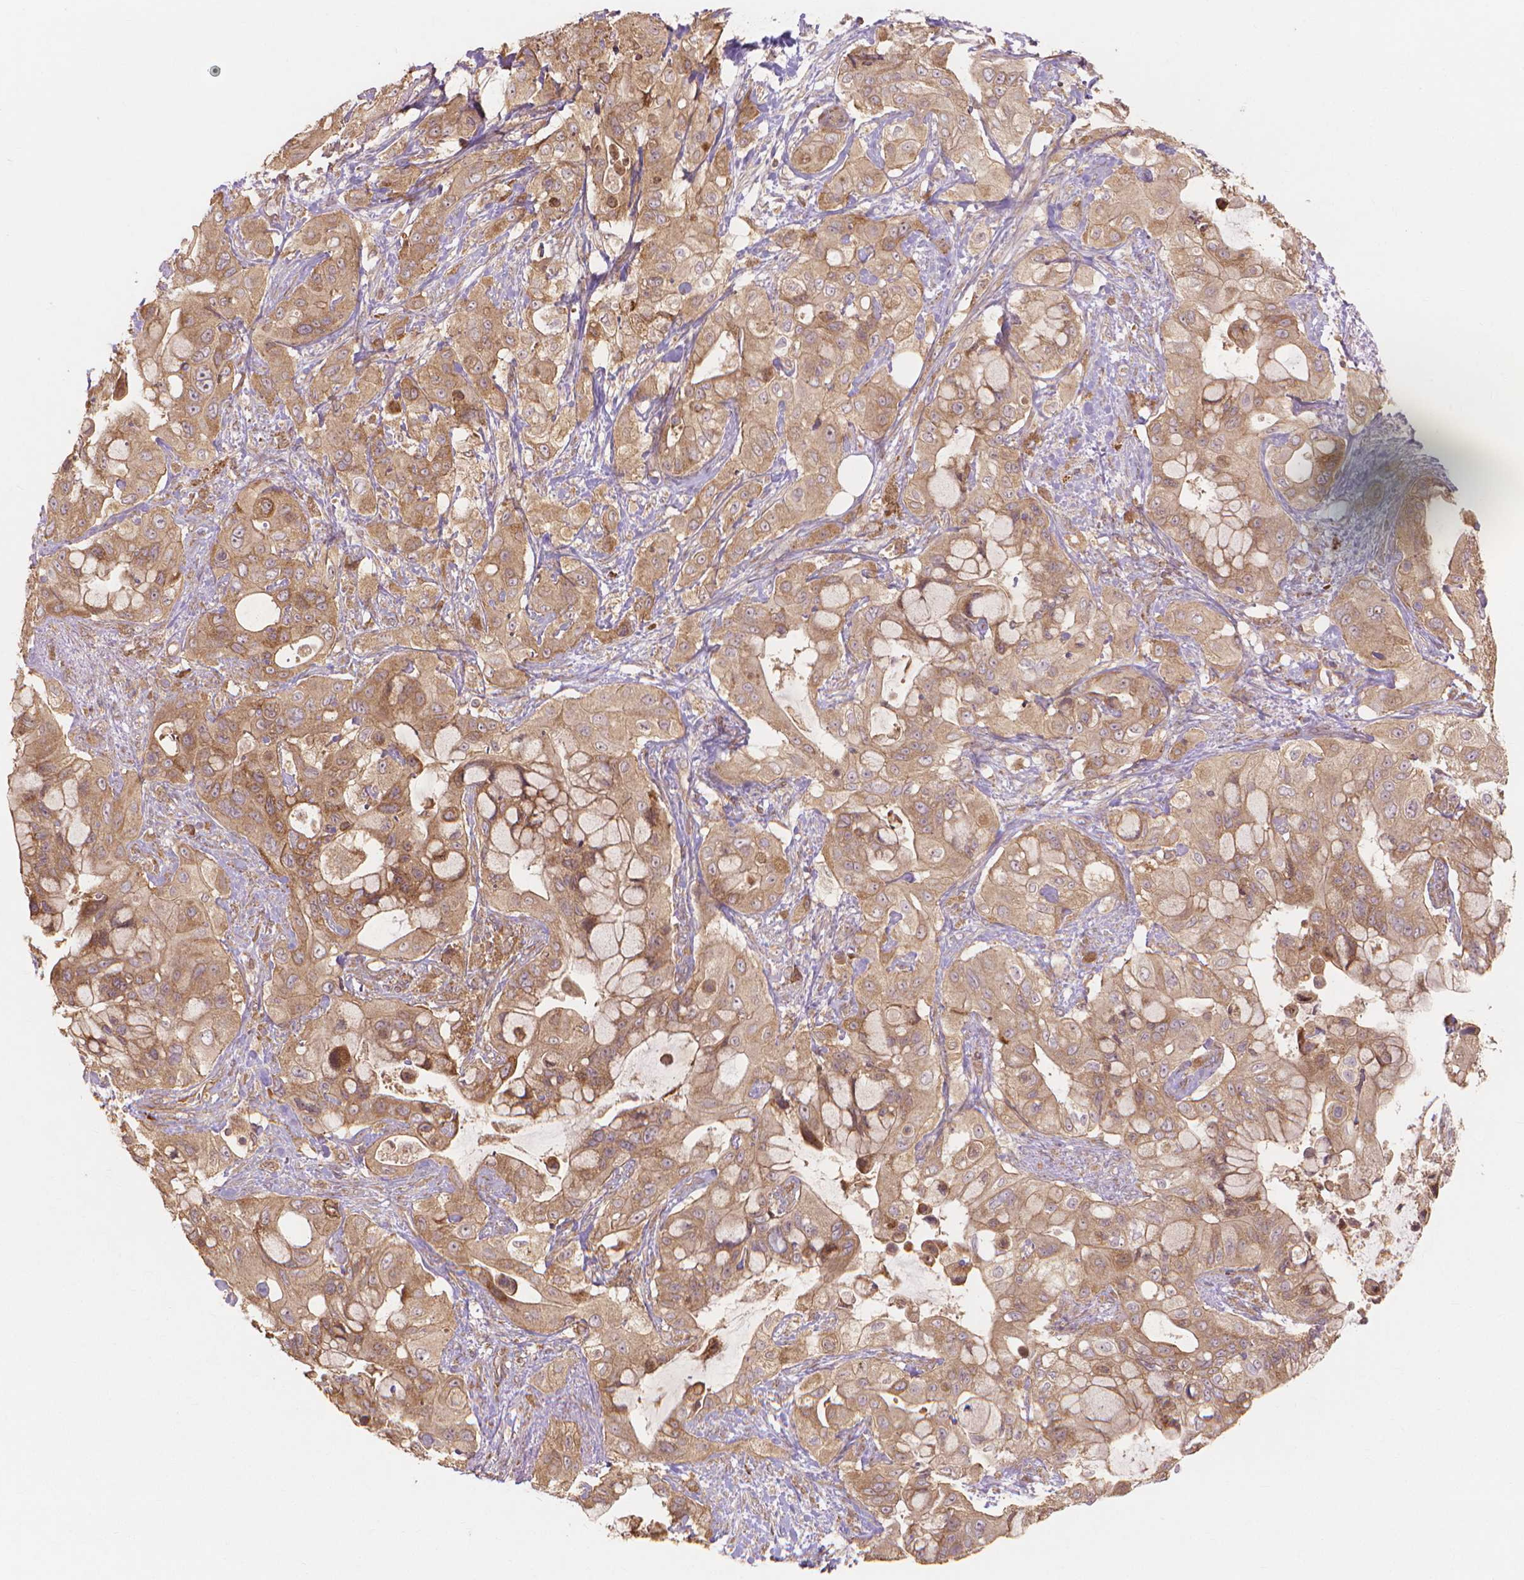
{"staining": {"intensity": "moderate", "quantity": ">75%", "location": "cytoplasmic/membranous"}, "tissue": "pancreatic cancer", "cell_type": "Tumor cells", "image_type": "cancer", "snomed": [{"axis": "morphology", "description": "Adenocarcinoma, NOS"}, {"axis": "topography", "description": "Pancreas"}], "caption": "A brown stain shows moderate cytoplasmic/membranous positivity of a protein in human pancreatic cancer tumor cells. (Brightfield microscopy of DAB IHC at high magnification).", "gene": "TAB2", "patient": {"sex": "male", "age": 71}}